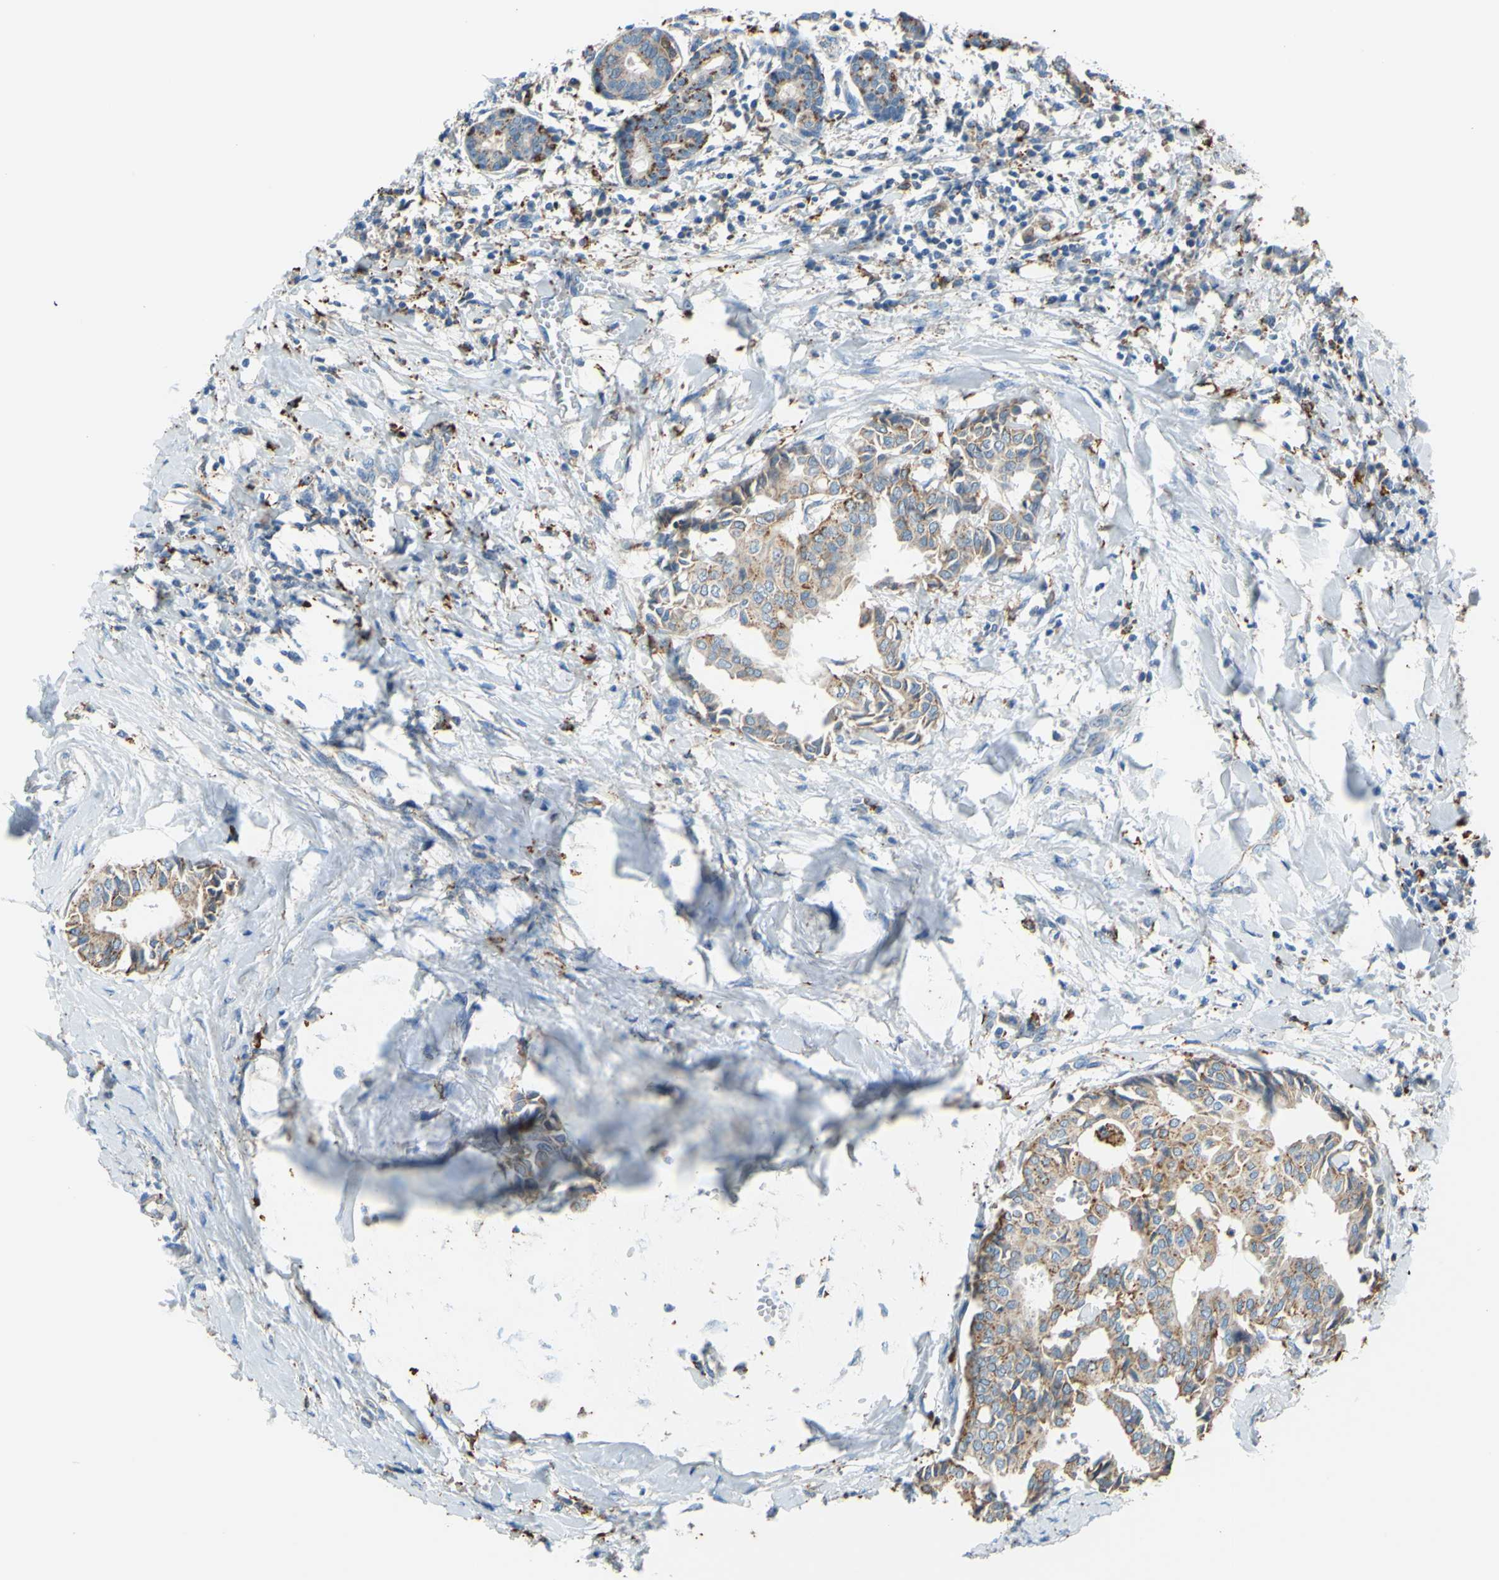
{"staining": {"intensity": "moderate", "quantity": ">75%", "location": "cytoplasmic/membranous"}, "tissue": "head and neck cancer", "cell_type": "Tumor cells", "image_type": "cancer", "snomed": [{"axis": "morphology", "description": "Adenocarcinoma, NOS"}, {"axis": "topography", "description": "Salivary gland"}, {"axis": "topography", "description": "Head-Neck"}], "caption": "Adenocarcinoma (head and neck) tissue demonstrates moderate cytoplasmic/membranous positivity in approximately >75% of tumor cells, visualized by immunohistochemistry. Using DAB (brown) and hematoxylin (blue) stains, captured at high magnification using brightfield microscopy.", "gene": "CTSD", "patient": {"sex": "female", "age": 59}}